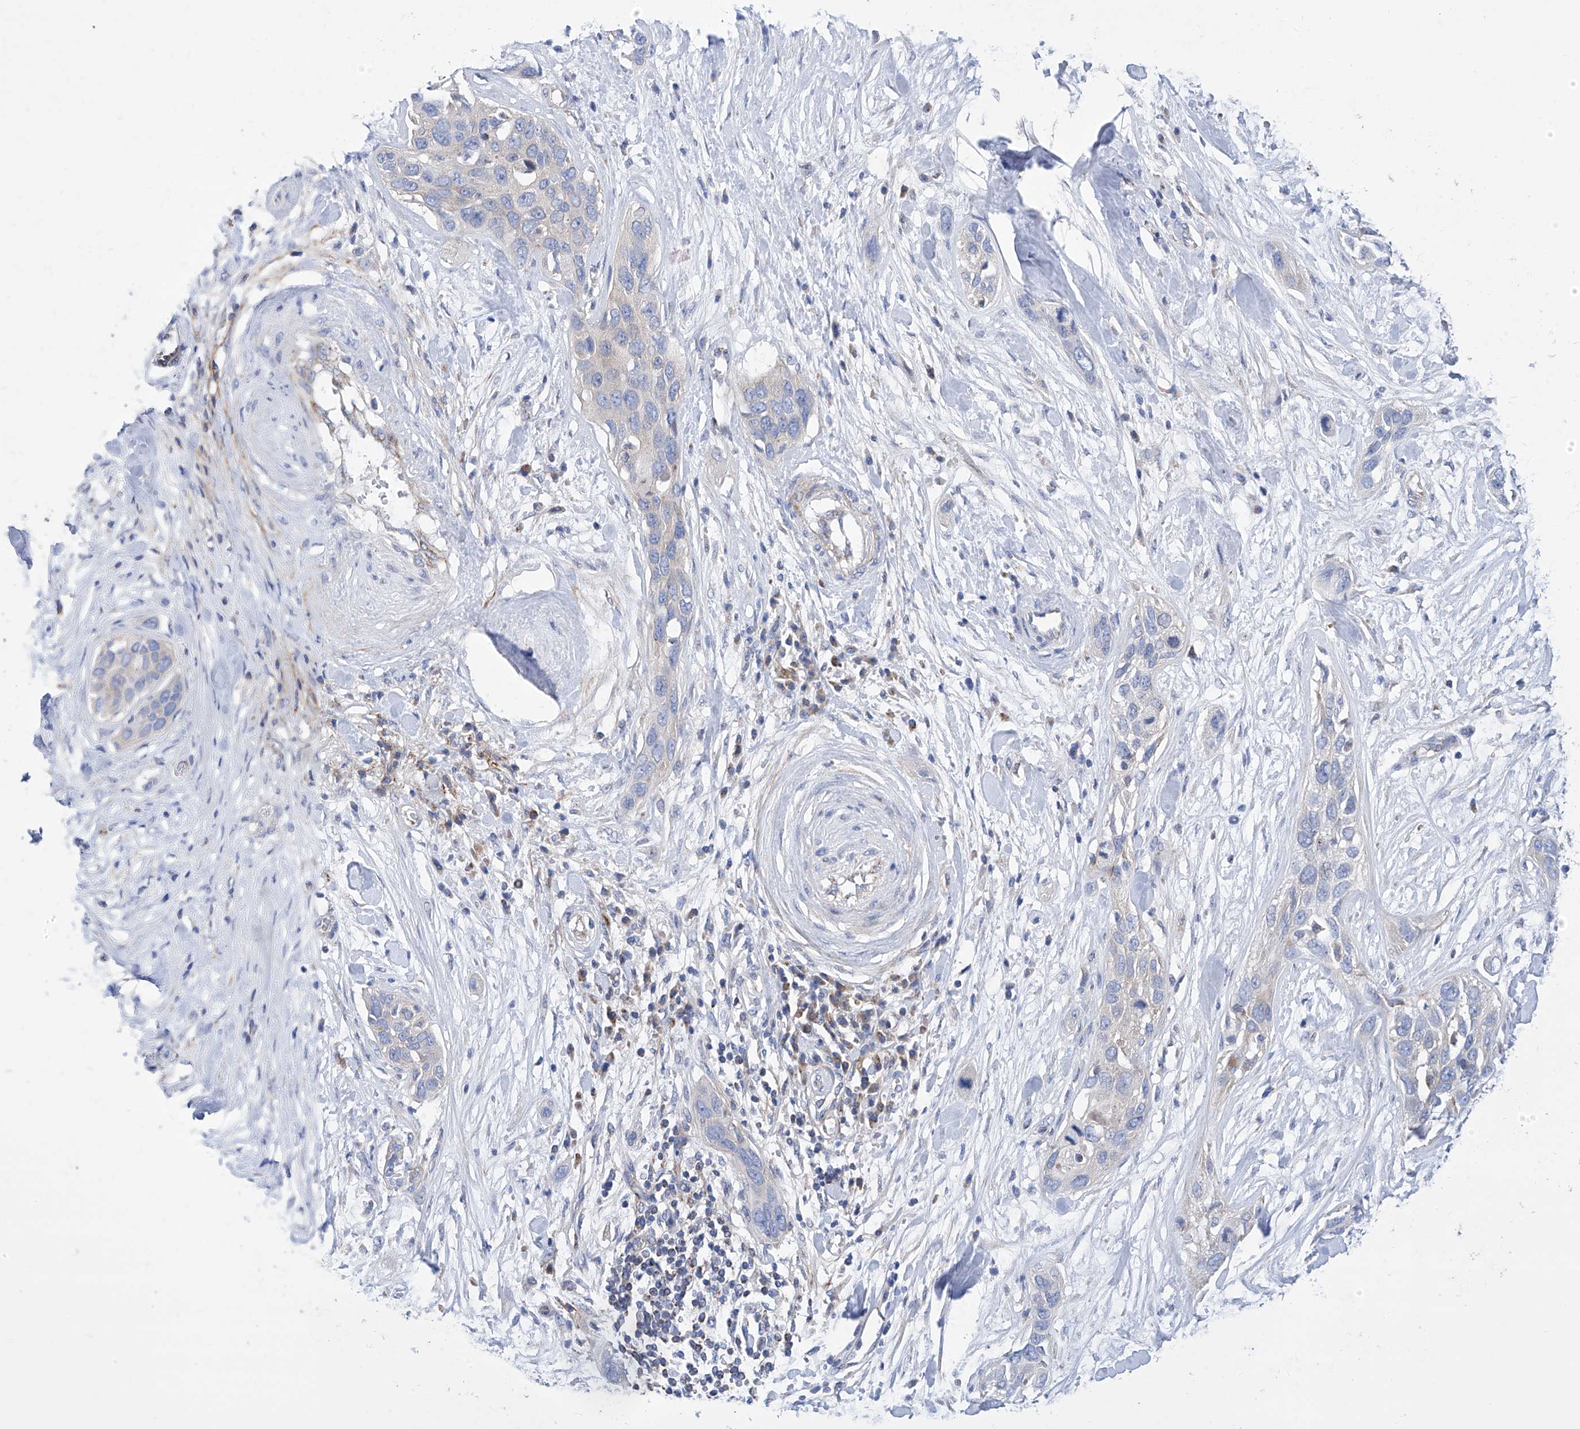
{"staining": {"intensity": "negative", "quantity": "none", "location": "none"}, "tissue": "pancreatic cancer", "cell_type": "Tumor cells", "image_type": "cancer", "snomed": [{"axis": "morphology", "description": "Adenocarcinoma, NOS"}, {"axis": "topography", "description": "Pancreas"}], "caption": "Immunohistochemistry of human pancreatic adenocarcinoma displays no staining in tumor cells.", "gene": "SRBD1", "patient": {"sex": "female", "age": 60}}